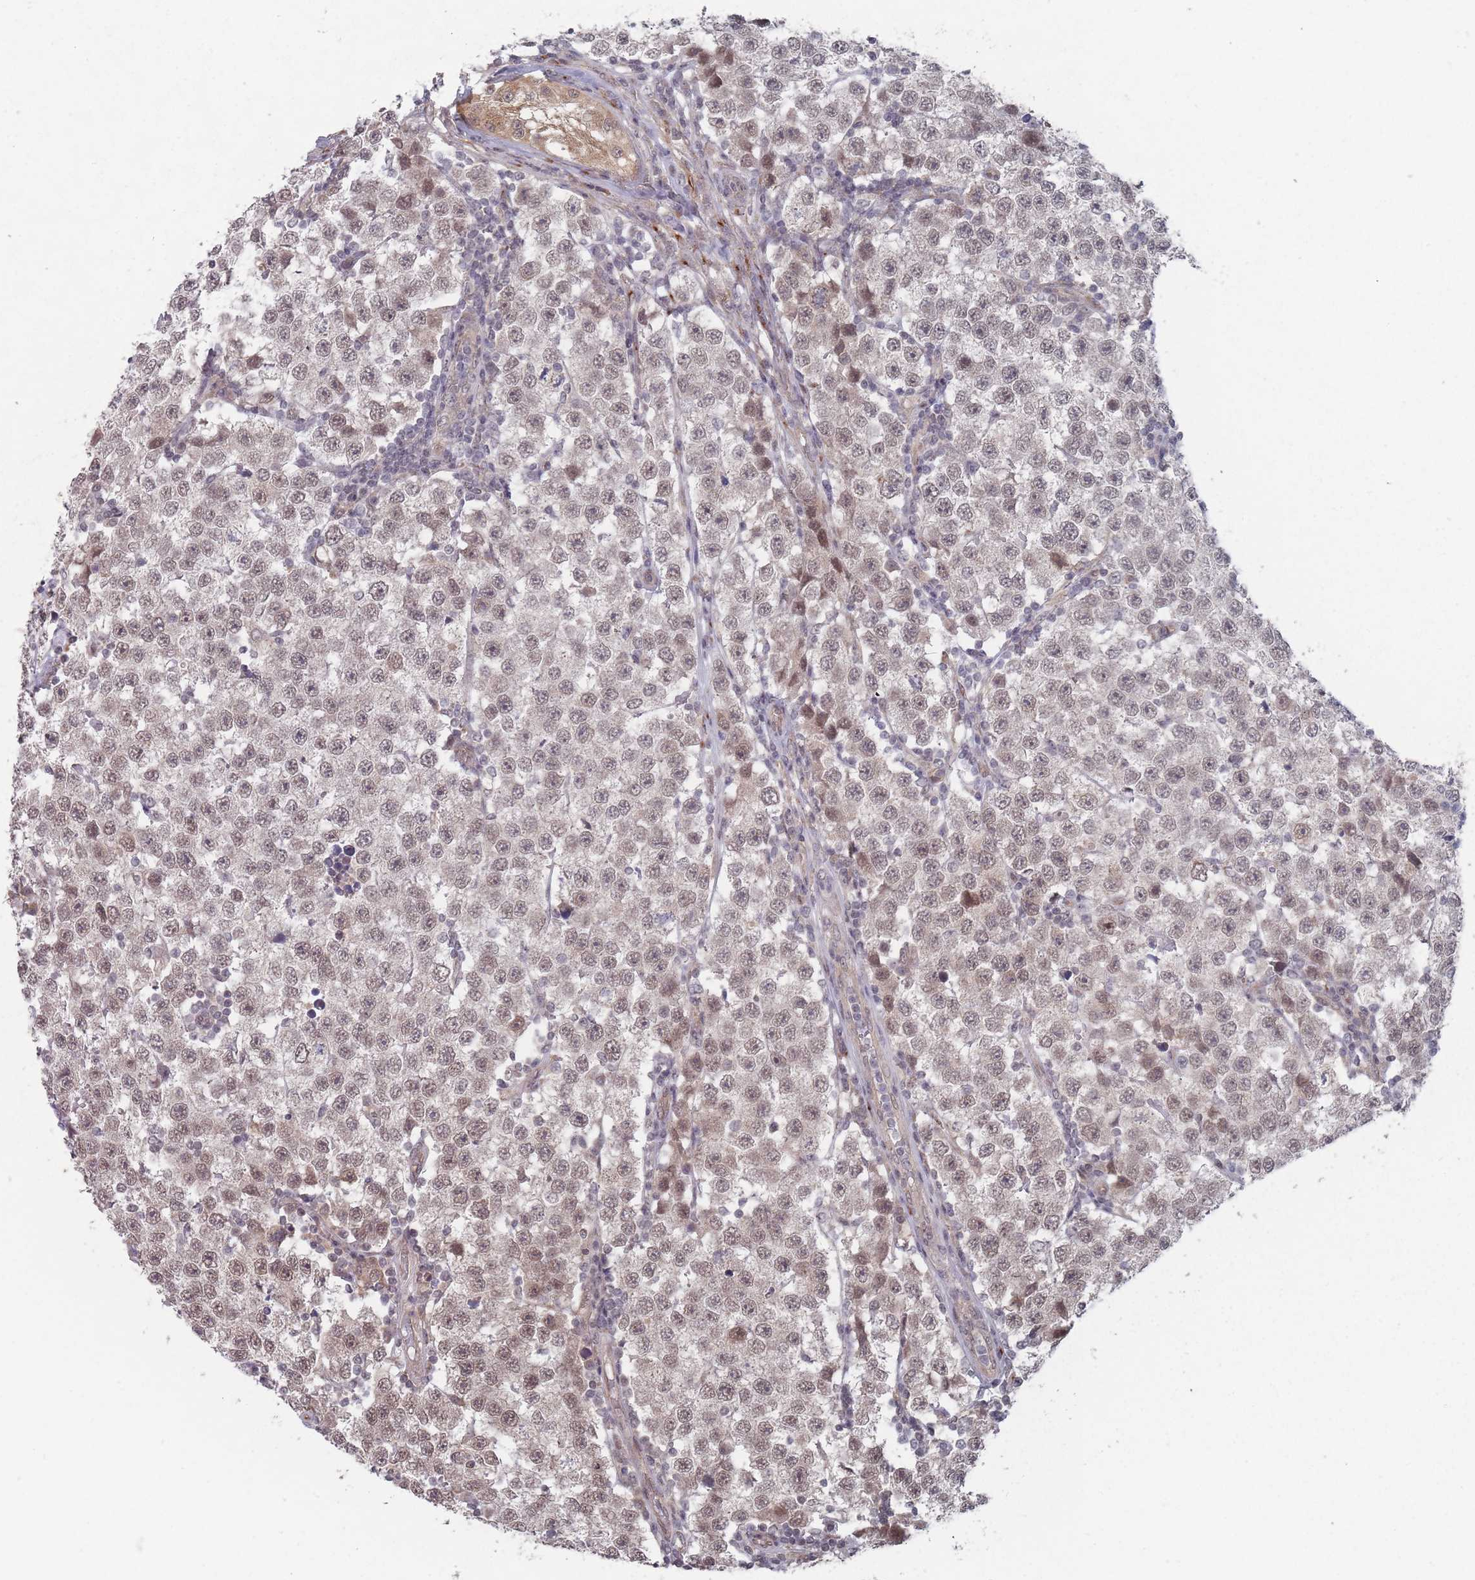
{"staining": {"intensity": "weak", "quantity": ">75%", "location": "nuclear"}, "tissue": "testis cancer", "cell_type": "Tumor cells", "image_type": "cancer", "snomed": [{"axis": "morphology", "description": "Seminoma, NOS"}, {"axis": "topography", "description": "Testis"}], "caption": "Immunohistochemical staining of human testis cancer shows low levels of weak nuclear protein expression in approximately >75% of tumor cells.", "gene": "CNTRL", "patient": {"sex": "male", "age": 34}}